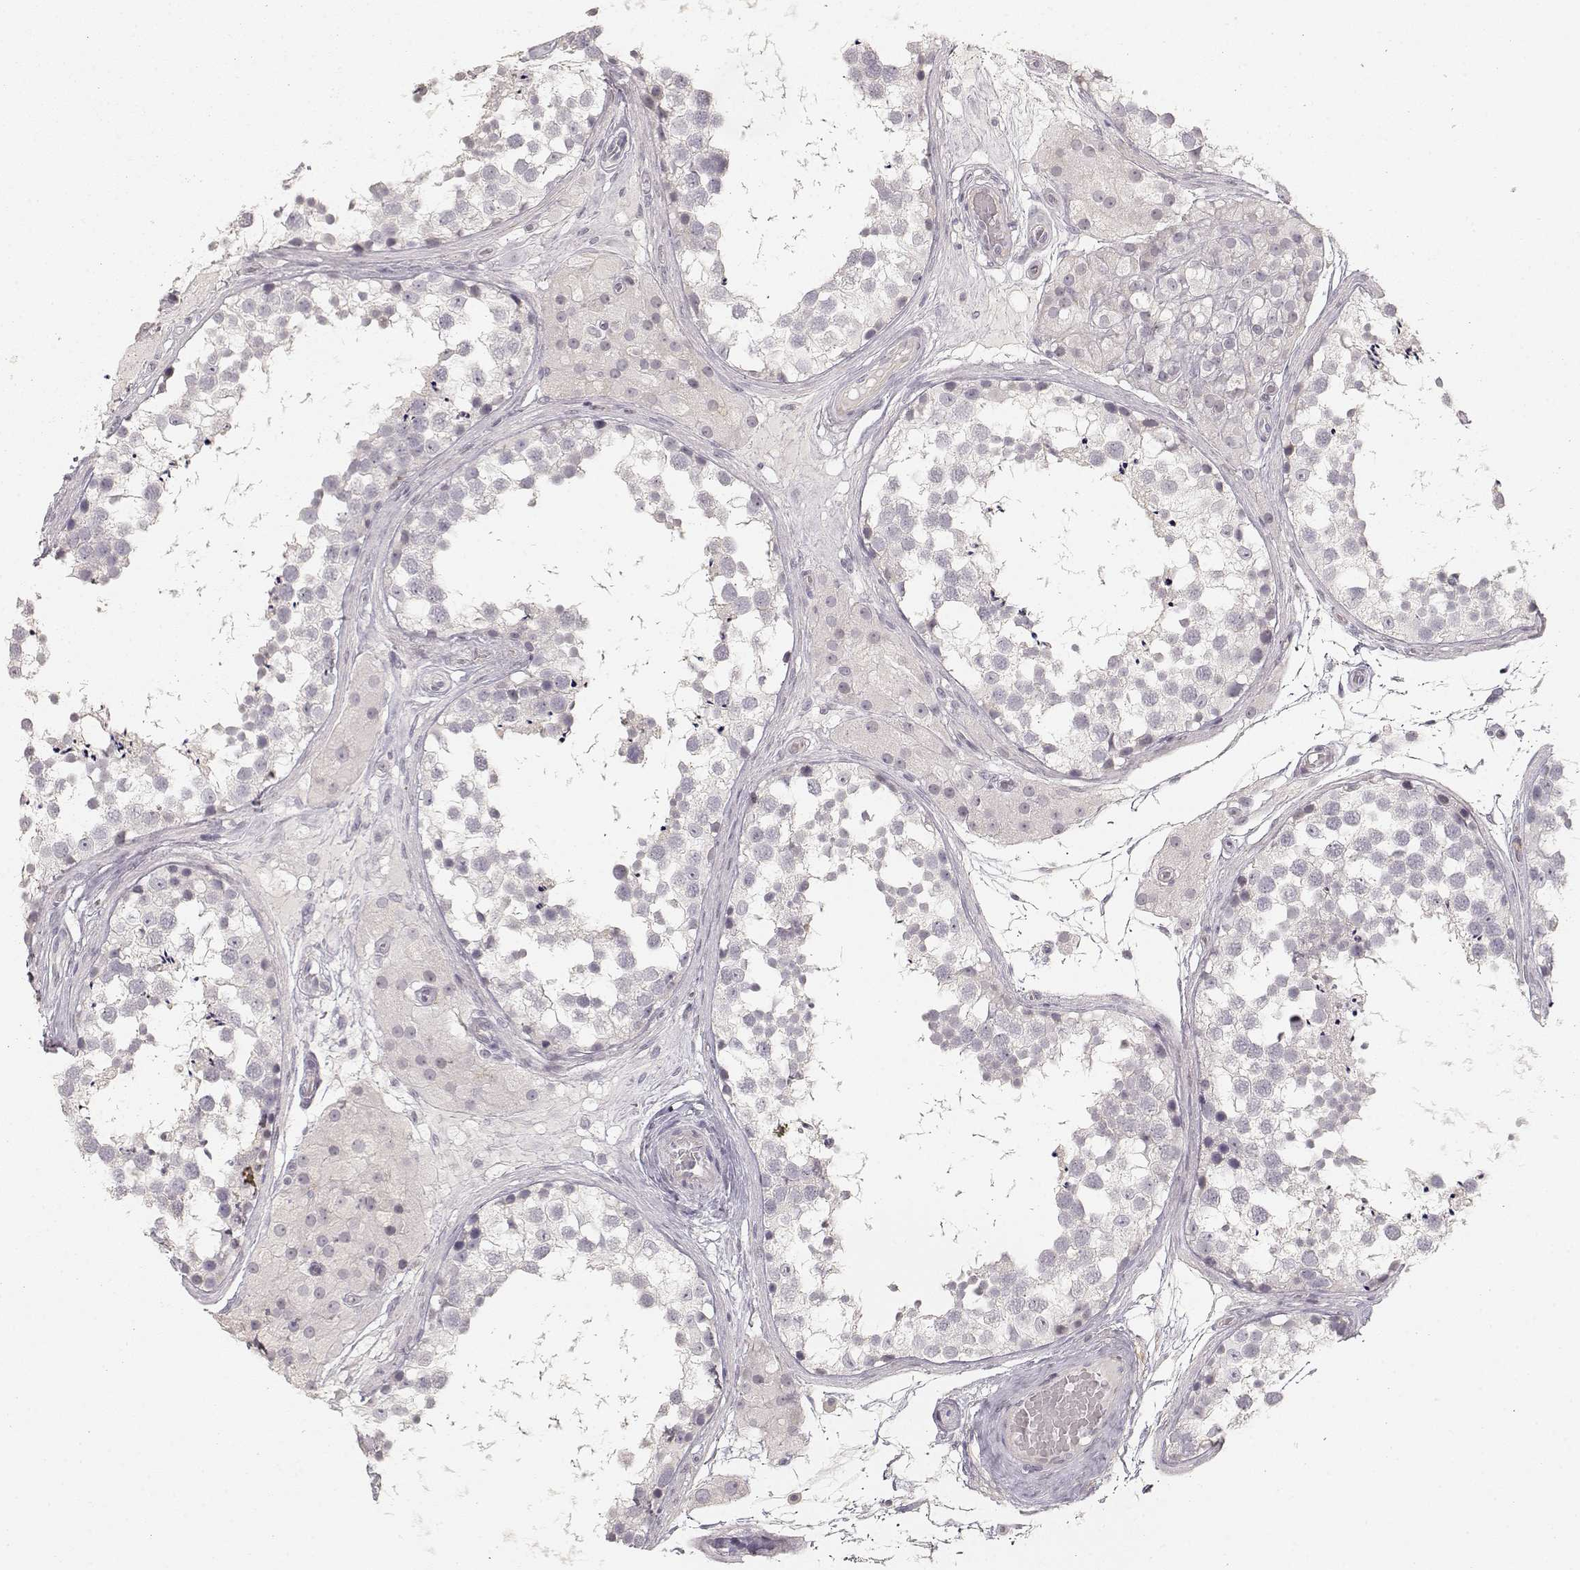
{"staining": {"intensity": "negative", "quantity": "none", "location": "none"}, "tissue": "testis", "cell_type": "Cells in seminiferous ducts", "image_type": "normal", "snomed": [{"axis": "morphology", "description": "Normal tissue, NOS"}, {"axis": "morphology", "description": "Seminoma, NOS"}, {"axis": "topography", "description": "Testis"}], "caption": "The immunohistochemistry (IHC) micrograph has no significant positivity in cells in seminiferous ducts of testis.", "gene": "LAMA4", "patient": {"sex": "male", "age": 65}}